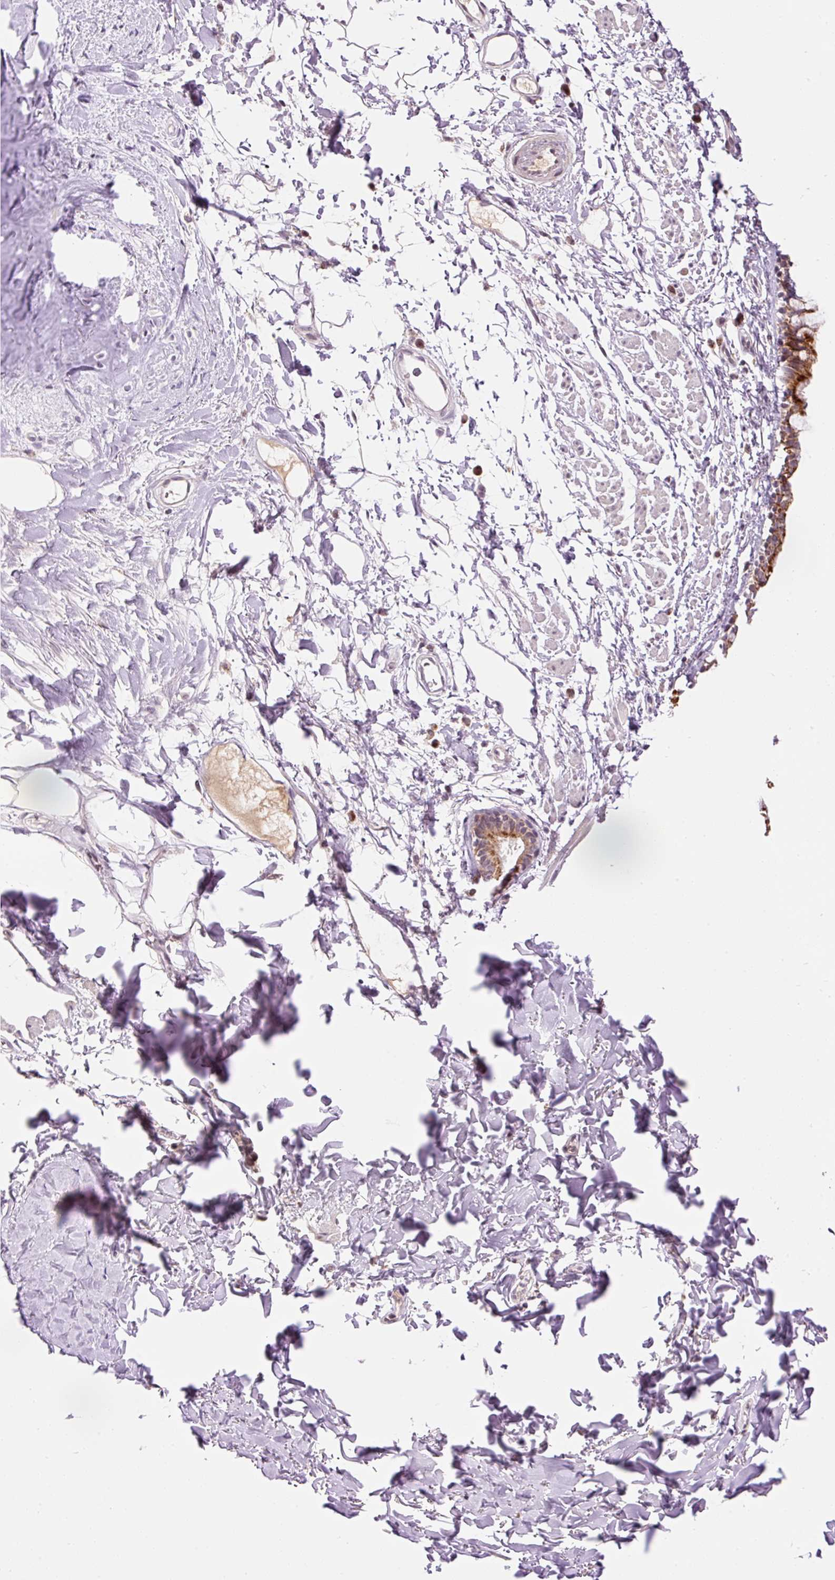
{"staining": {"intensity": "strong", "quantity": "25%-75%", "location": "cytoplasmic/membranous"}, "tissue": "bronchus", "cell_type": "Respiratory epithelial cells", "image_type": "normal", "snomed": [{"axis": "morphology", "description": "Normal tissue, NOS"}, {"axis": "morphology", "description": "Squamous cell carcinoma, NOS"}, {"axis": "topography", "description": "Bronchus"}, {"axis": "topography", "description": "Lung"}], "caption": "Protein expression analysis of unremarkable bronchus exhibits strong cytoplasmic/membranous positivity in approximately 25%-75% of respiratory epithelial cells.", "gene": "ABHD11", "patient": {"sex": "female", "age": 70}}